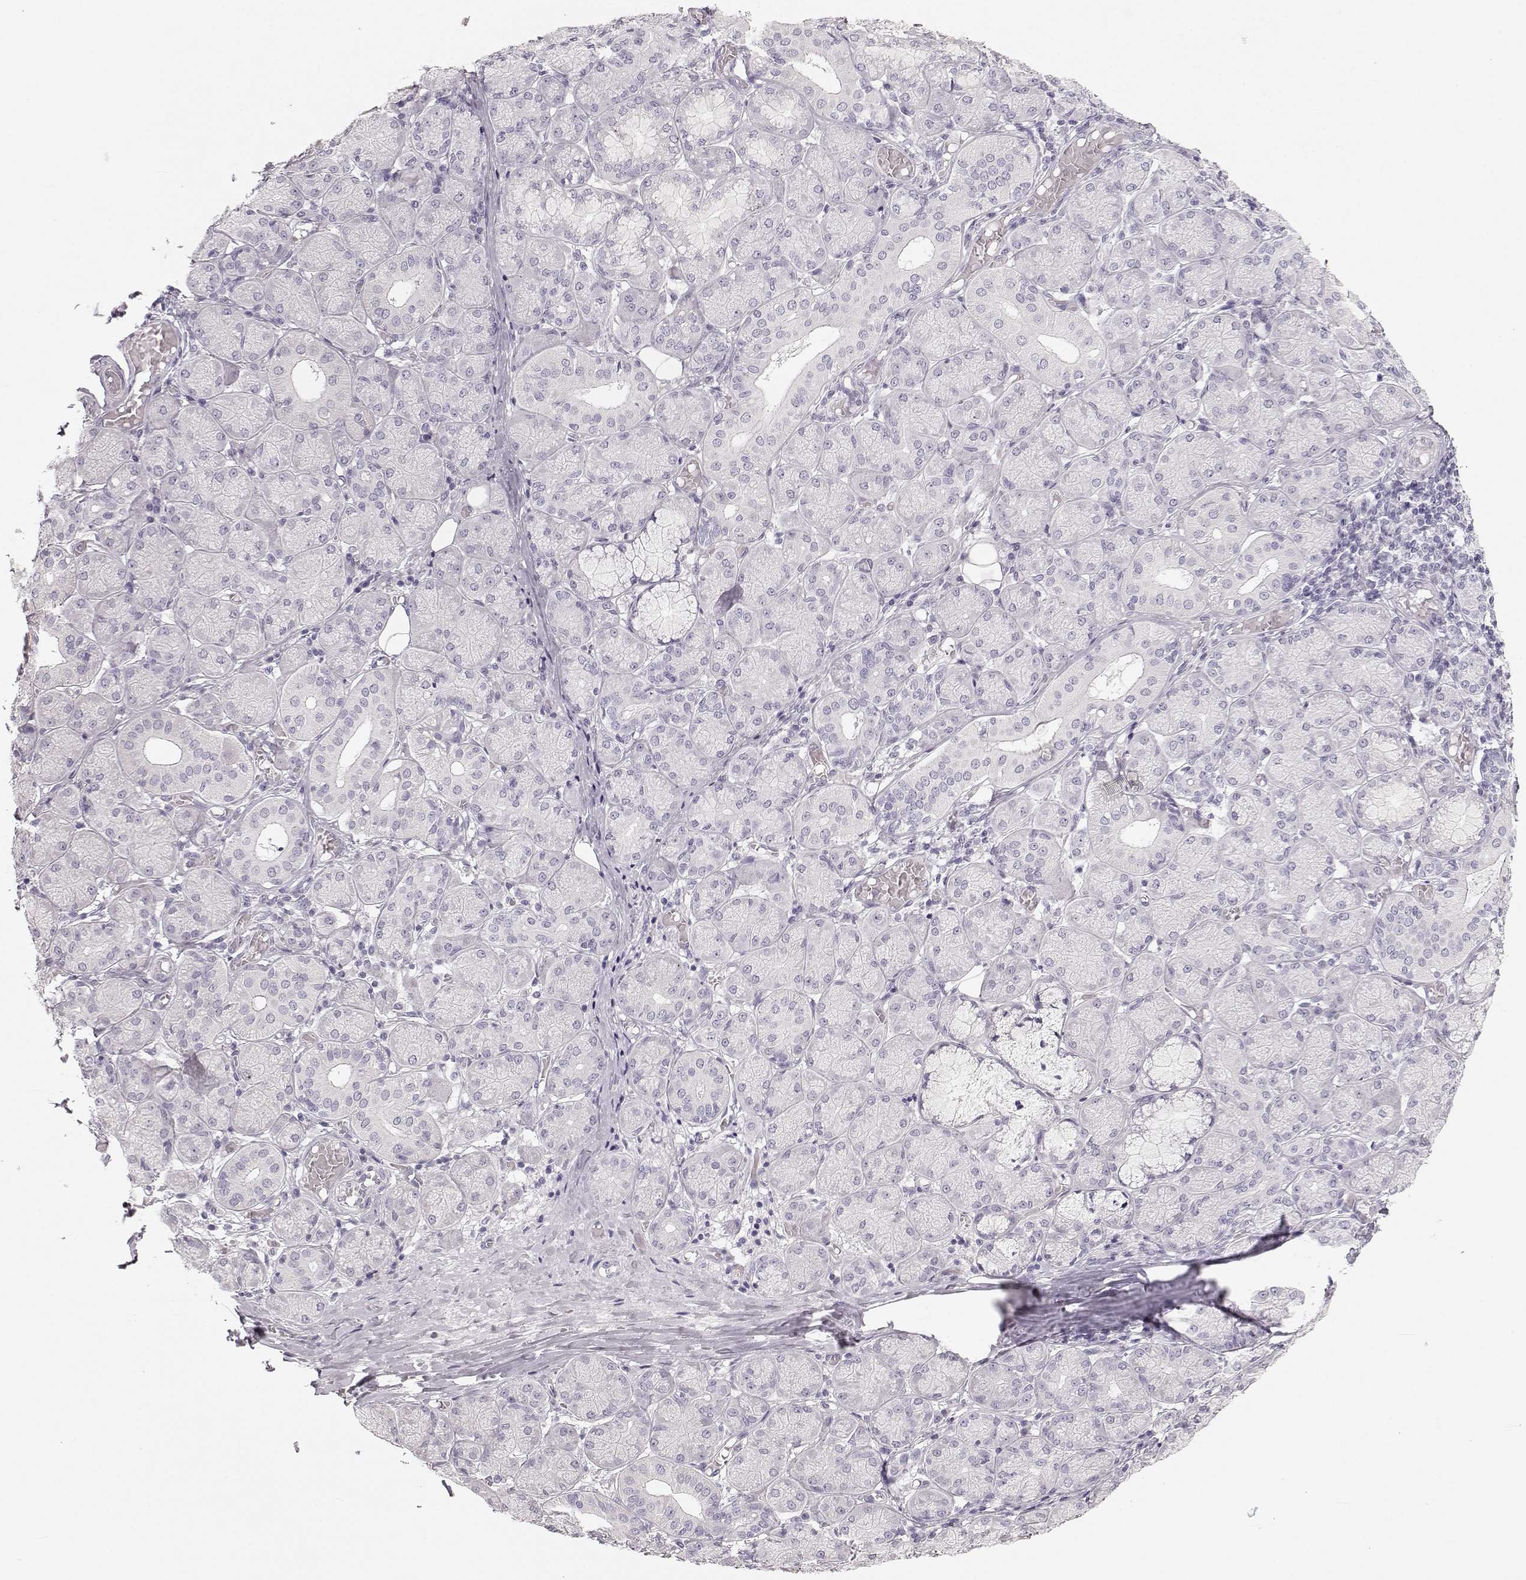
{"staining": {"intensity": "negative", "quantity": "none", "location": "none"}, "tissue": "salivary gland", "cell_type": "Glandular cells", "image_type": "normal", "snomed": [{"axis": "morphology", "description": "Normal tissue, NOS"}, {"axis": "topography", "description": "Salivary gland"}, {"axis": "topography", "description": "Peripheral nerve tissue"}], "caption": "IHC of benign human salivary gland demonstrates no expression in glandular cells. (Stains: DAB (3,3'-diaminobenzidine) immunohistochemistry with hematoxylin counter stain, Microscopy: brightfield microscopy at high magnification).", "gene": "OIP5", "patient": {"sex": "female", "age": 24}}